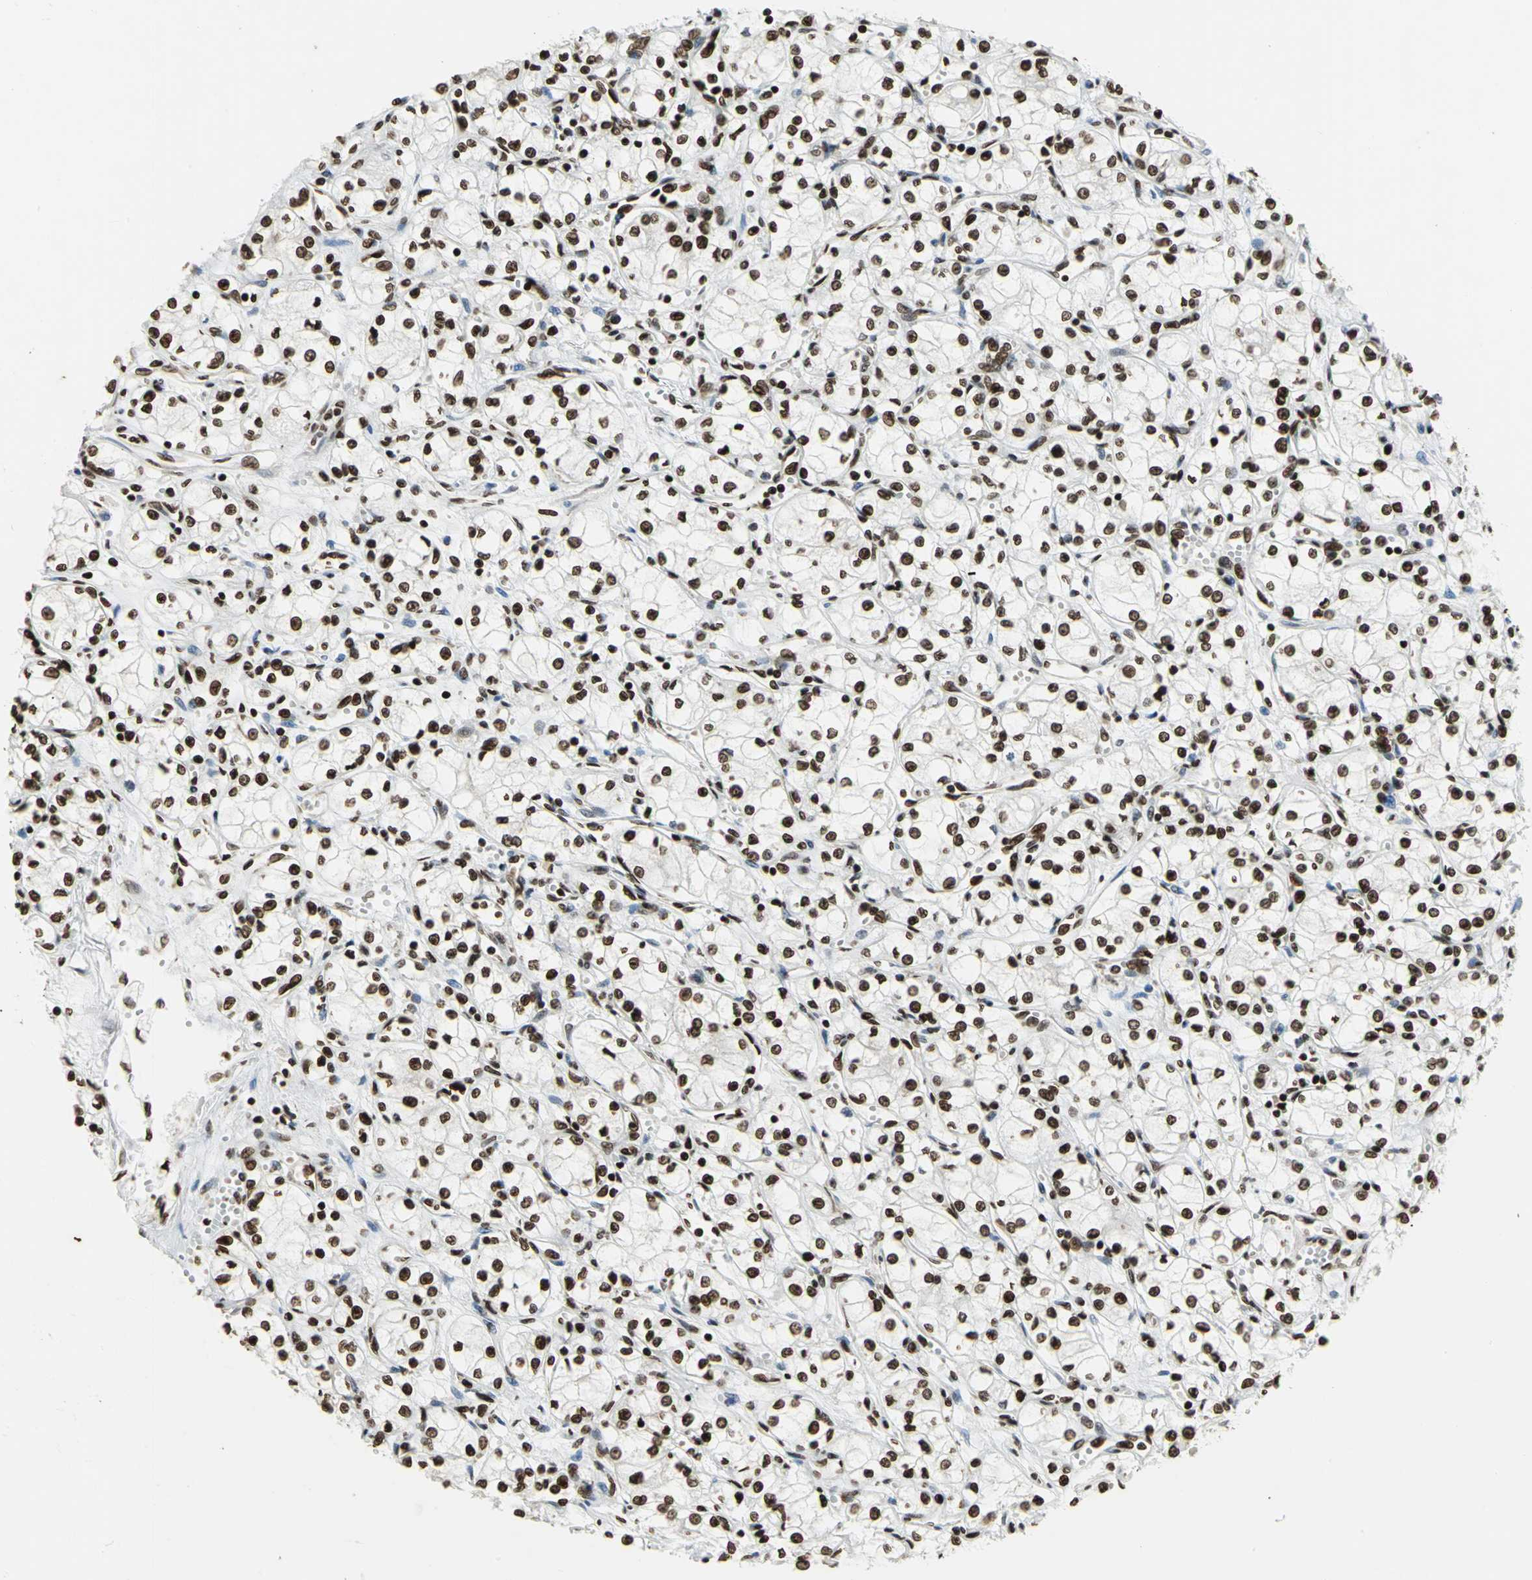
{"staining": {"intensity": "strong", "quantity": ">75%", "location": "nuclear"}, "tissue": "renal cancer", "cell_type": "Tumor cells", "image_type": "cancer", "snomed": [{"axis": "morphology", "description": "Normal tissue, NOS"}, {"axis": "morphology", "description": "Adenocarcinoma, NOS"}, {"axis": "topography", "description": "Kidney"}], "caption": "DAB immunohistochemical staining of human renal cancer reveals strong nuclear protein positivity in approximately >75% of tumor cells. (DAB IHC with brightfield microscopy, high magnification).", "gene": "HMGB1", "patient": {"sex": "male", "age": 59}}